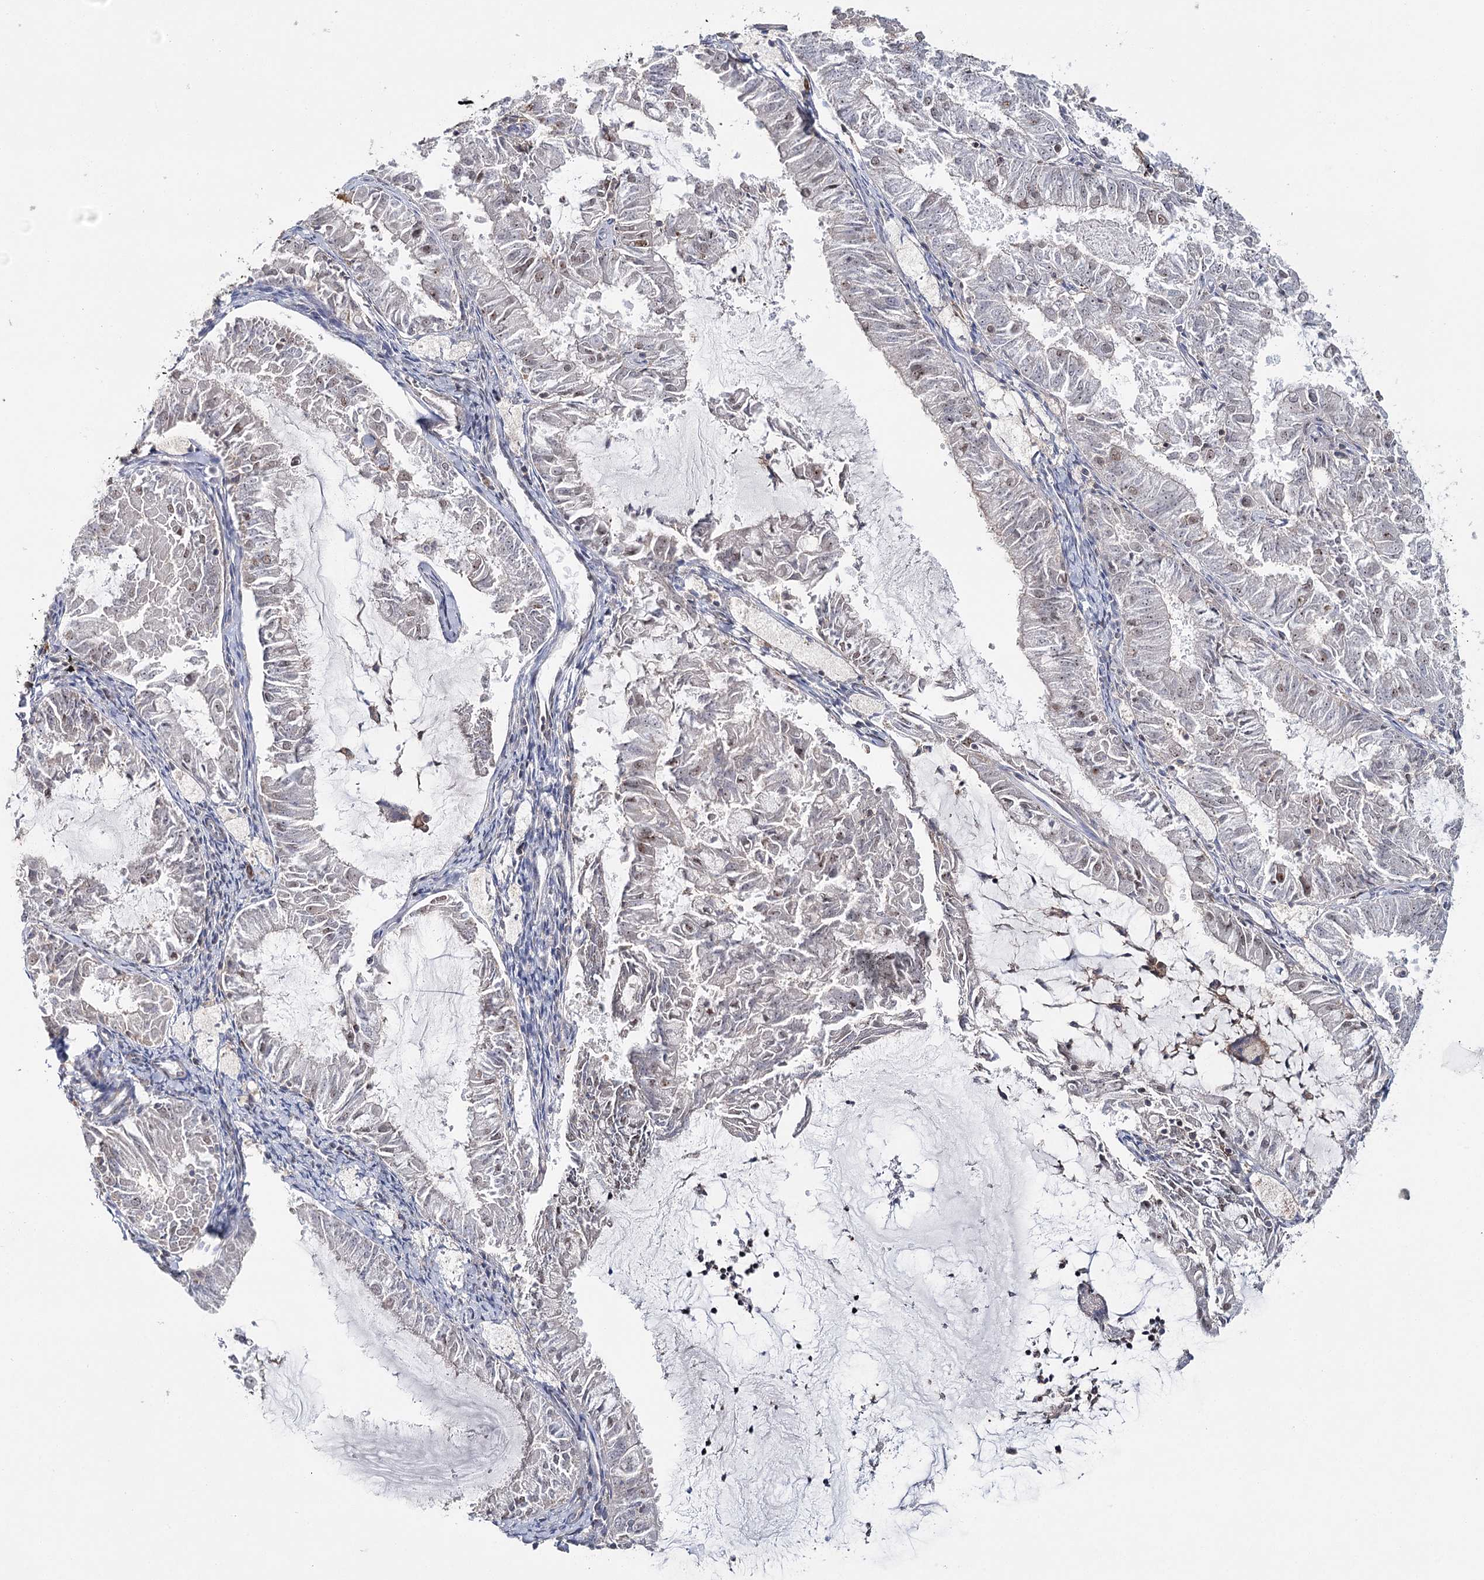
{"staining": {"intensity": "negative", "quantity": "none", "location": "none"}, "tissue": "endometrial cancer", "cell_type": "Tumor cells", "image_type": "cancer", "snomed": [{"axis": "morphology", "description": "Adenocarcinoma, NOS"}, {"axis": "topography", "description": "Endometrium"}], "caption": "The histopathology image exhibits no staining of tumor cells in endometrial adenocarcinoma. (Stains: DAB (3,3'-diaminobenzidine) immunohistochemistry (IHC) with hematoxylin counter stain, Microscopy: brightfield microscopy at high magnification).", "gene": "ZC3H8", "patient": {"sex": "female", "age": 57}}